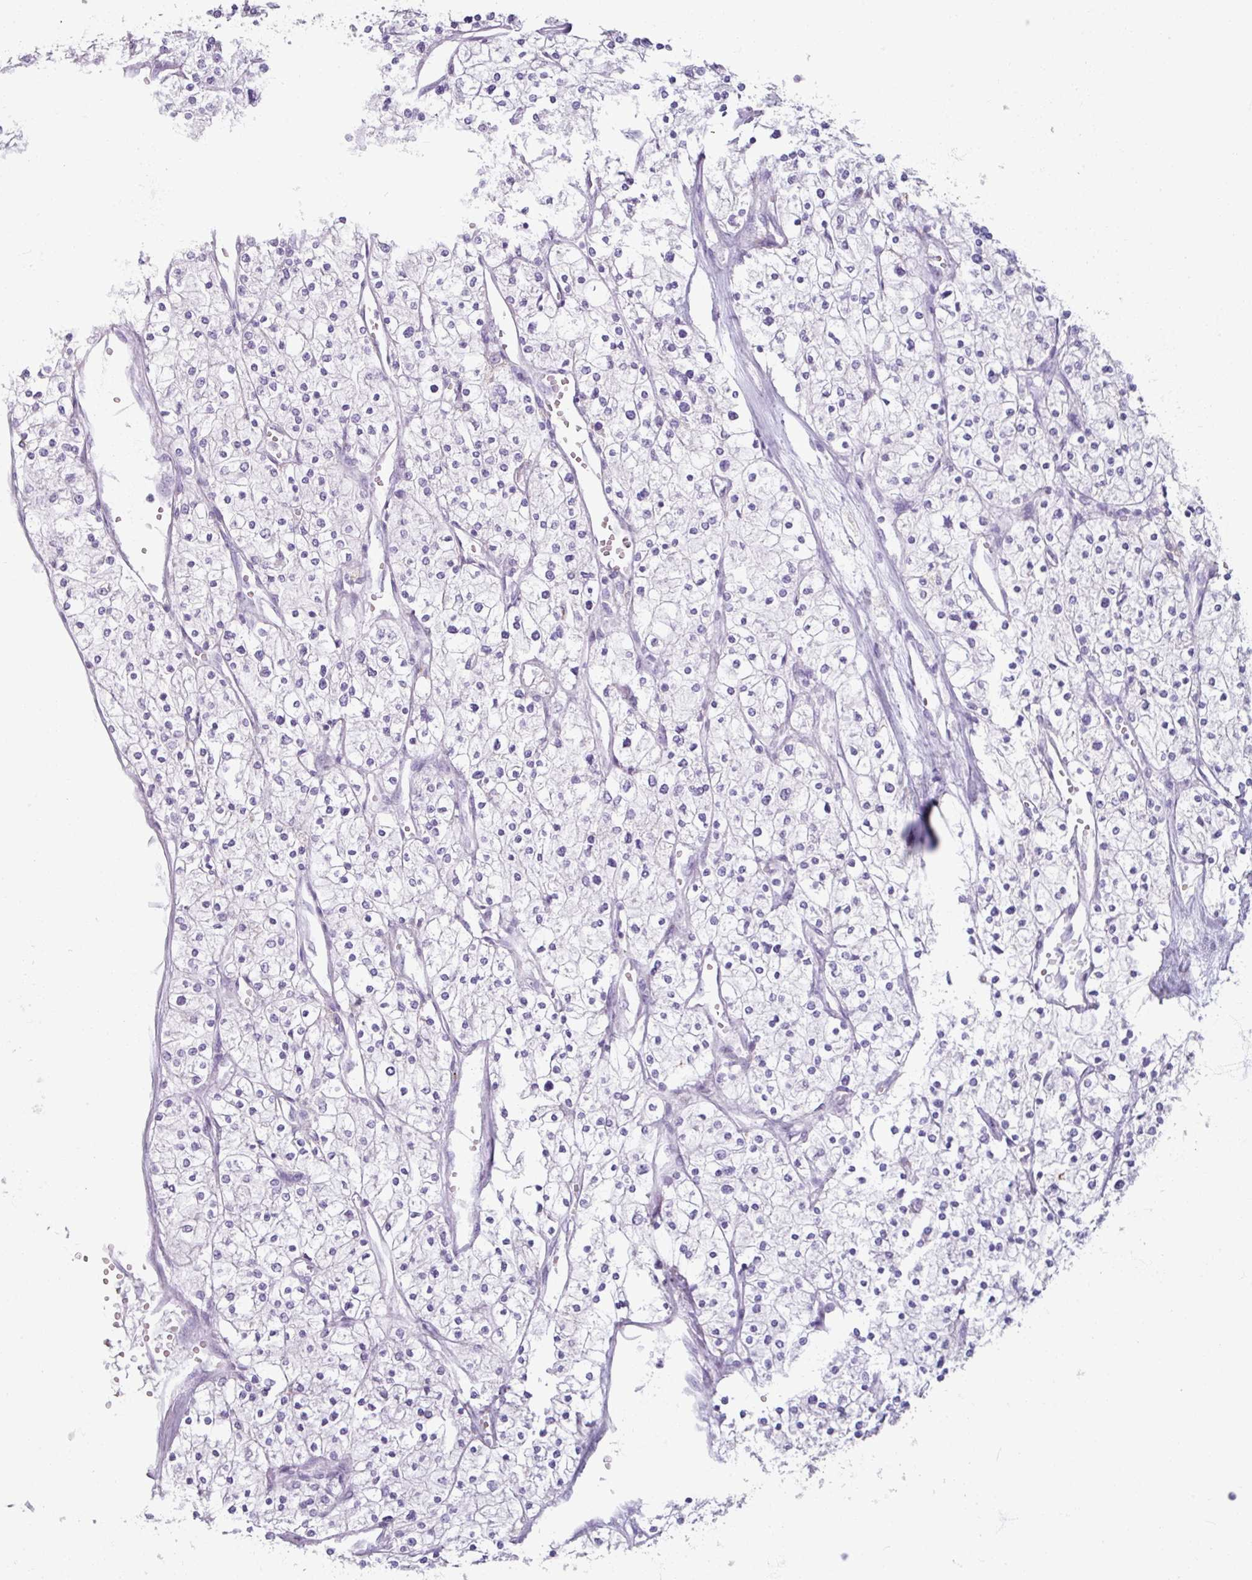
{"staining": {"intensity": "negative", "quantity": "none", "location": "none"}, "tissue": "renal cancer", "cell_type": "Tumor cells", "image_type": "cancer", "snomed": [{"axis": "morphology", "description": "Adenocarcinoma, NOS"}, {"axis": "topography", "description": "Kidney"}], "caption": "An image of human renal adenocarcinoma is negative for staining in tumor cells.", "gene": "SLC27A5", "patient": {"sex": "male", "age": 80}}